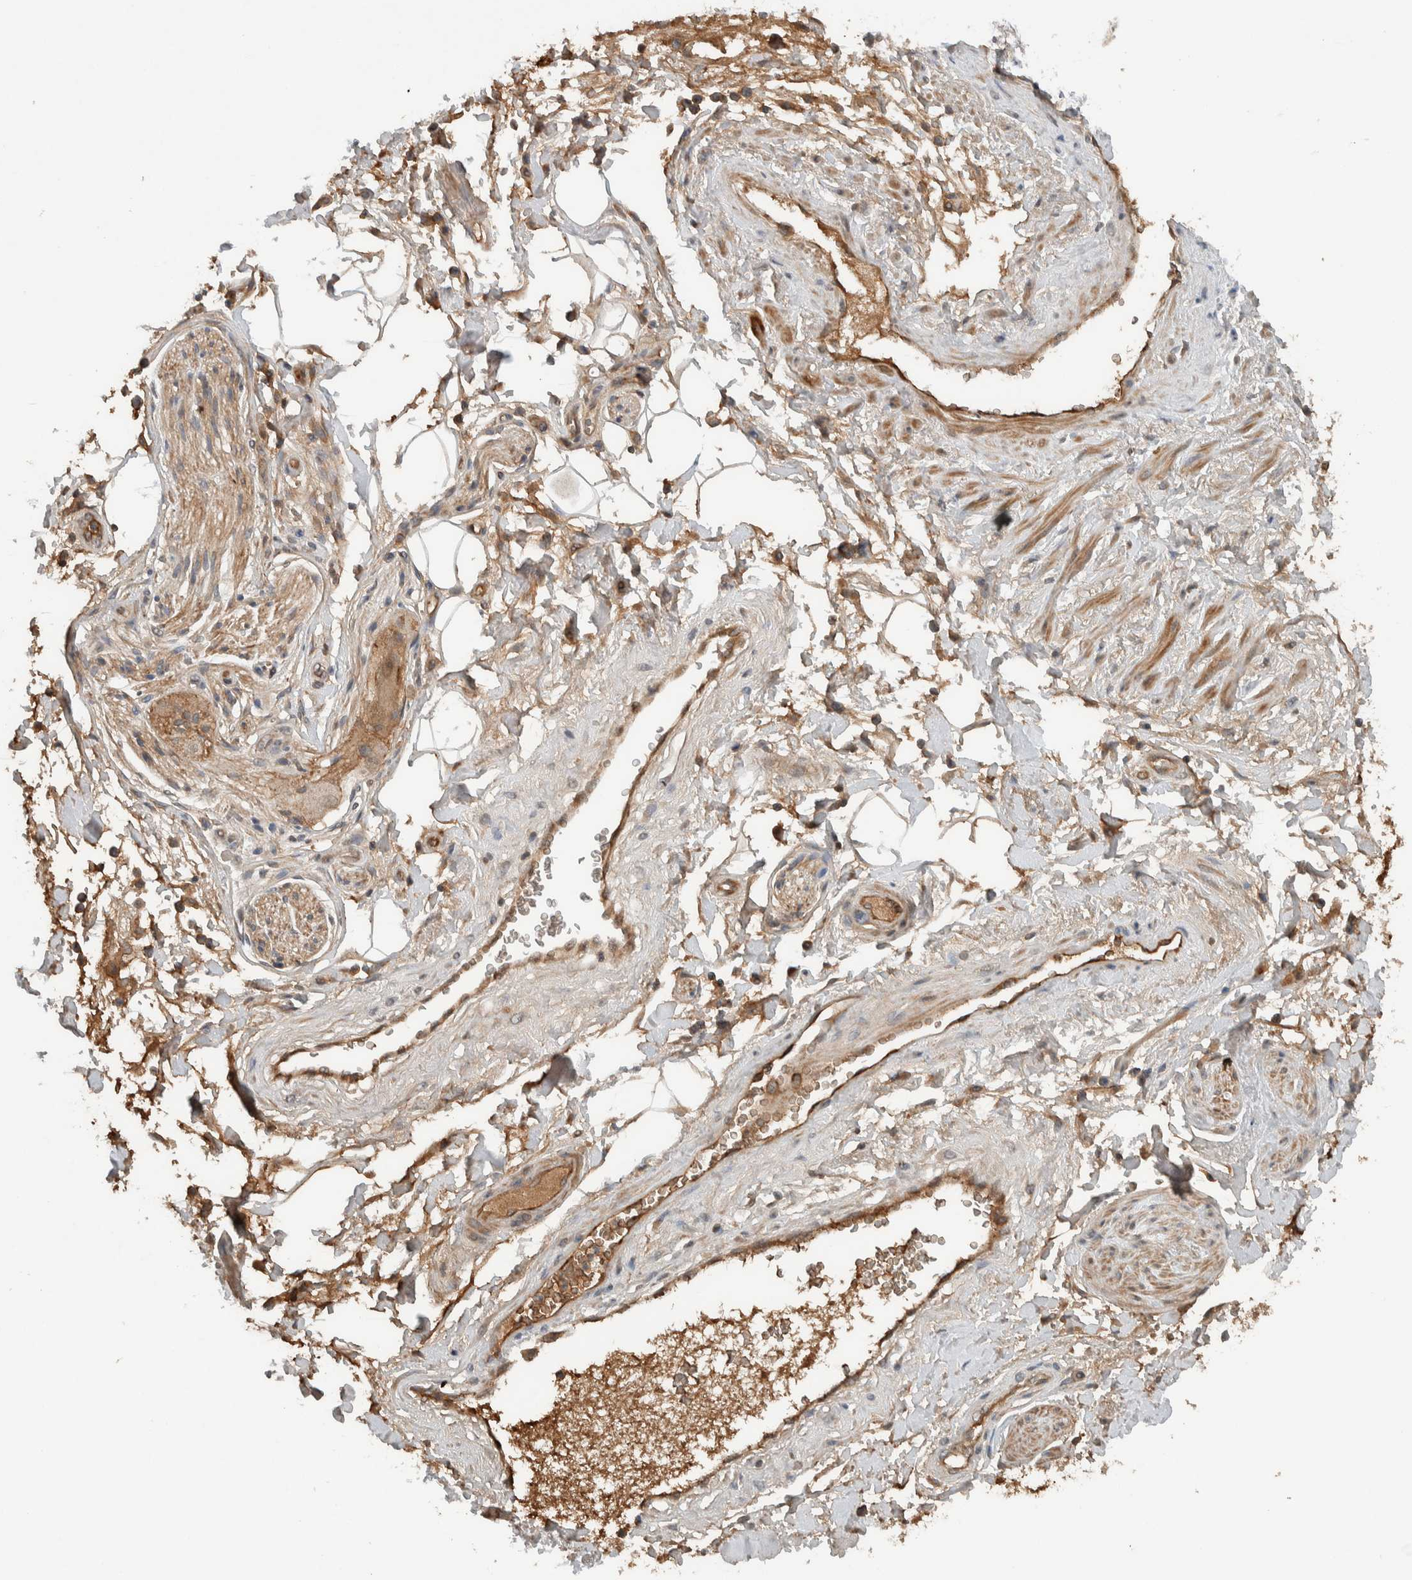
{"staining": {"intensity": "negative", "quantity": "none", "location": "none"}, "tissue": "adipose tissue", "cell_type": "Adipocytes", "image_type": "normal", "snomed": [{"axis": "morphology", "description": "Normal tissue, NOS"}, {"axis": "topography", "description": "Soft tissue"}, {"axis": "topography", "description": "Peripheral nerve tissue"}], "caption": "A high-resolution image shows immunohistochemistry (IHC) staining of unremarkable adipose tissue, which exhibits no significant expression in adipocytes.", "gene": "ARMC7", "patient": {"sex": "female", "age": 71}}